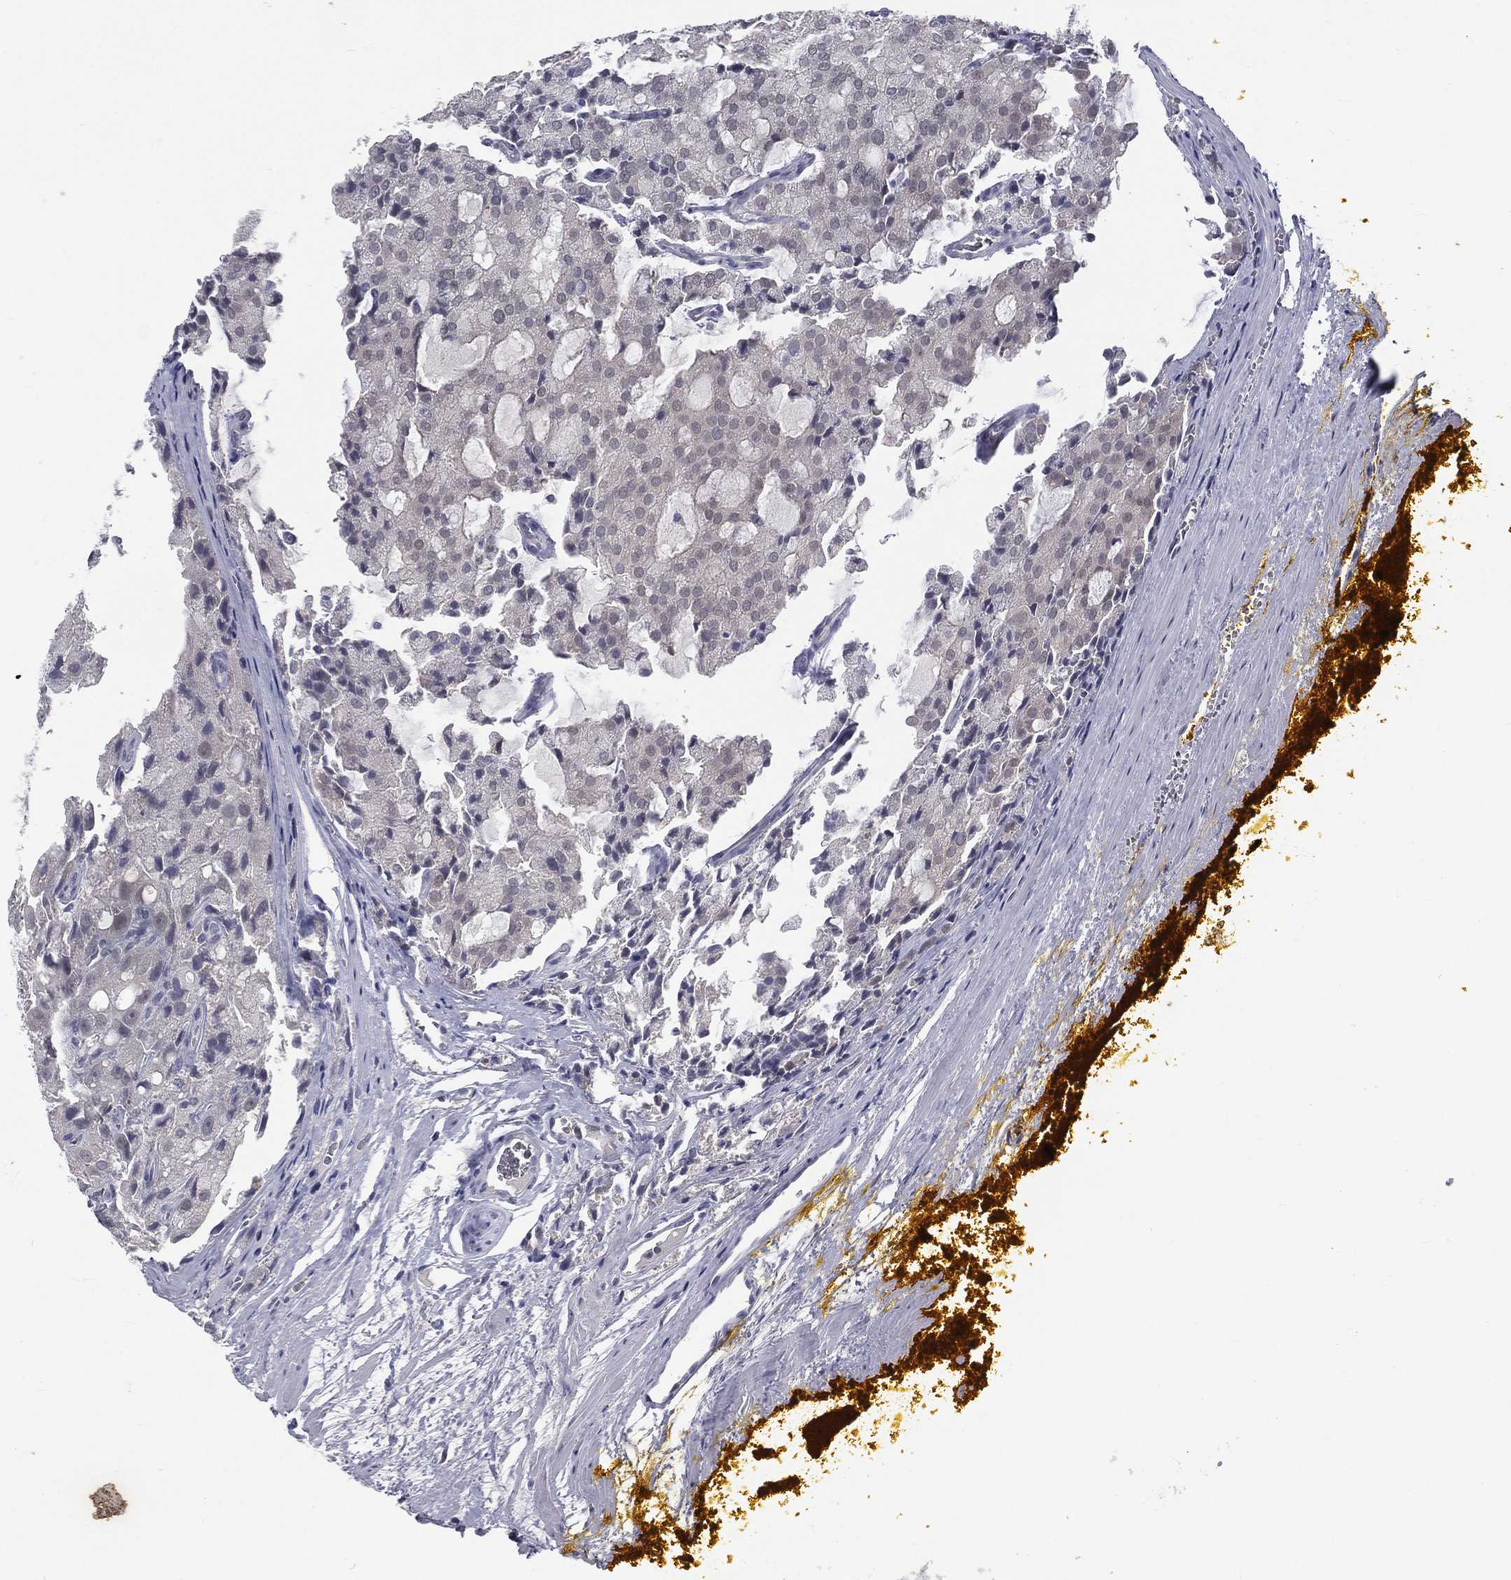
{"staining": {"intensity": "negative", "quantity": "none", "location": "none"}, "tissue": "prostate cancer", "cell_type": "Tumor cells", "image_type": "cancer", "snomed": [{"axis": "morphology", "description": "Adenocarcinoma, NOS"}, {"axis": "topography", "description": "Prostate and seminal vesicle, NOS"}, {"axis": "topography", "description": "Prostate"}], "caption": "High power microscopy histopathology image of an immunohistochemistry photomicrograph of adenocarcinoma (prostate), revealing no significant expression in tumor cells. The staining was performed using DAB (3,3'-diaminobenzidine) to visualize the protein expression in brown, while the nuclei were stained in blue with hematoxylin (Magnification: 20x).", "gene": "IFT27", "patient": {"sex": "male", "age": 67}}